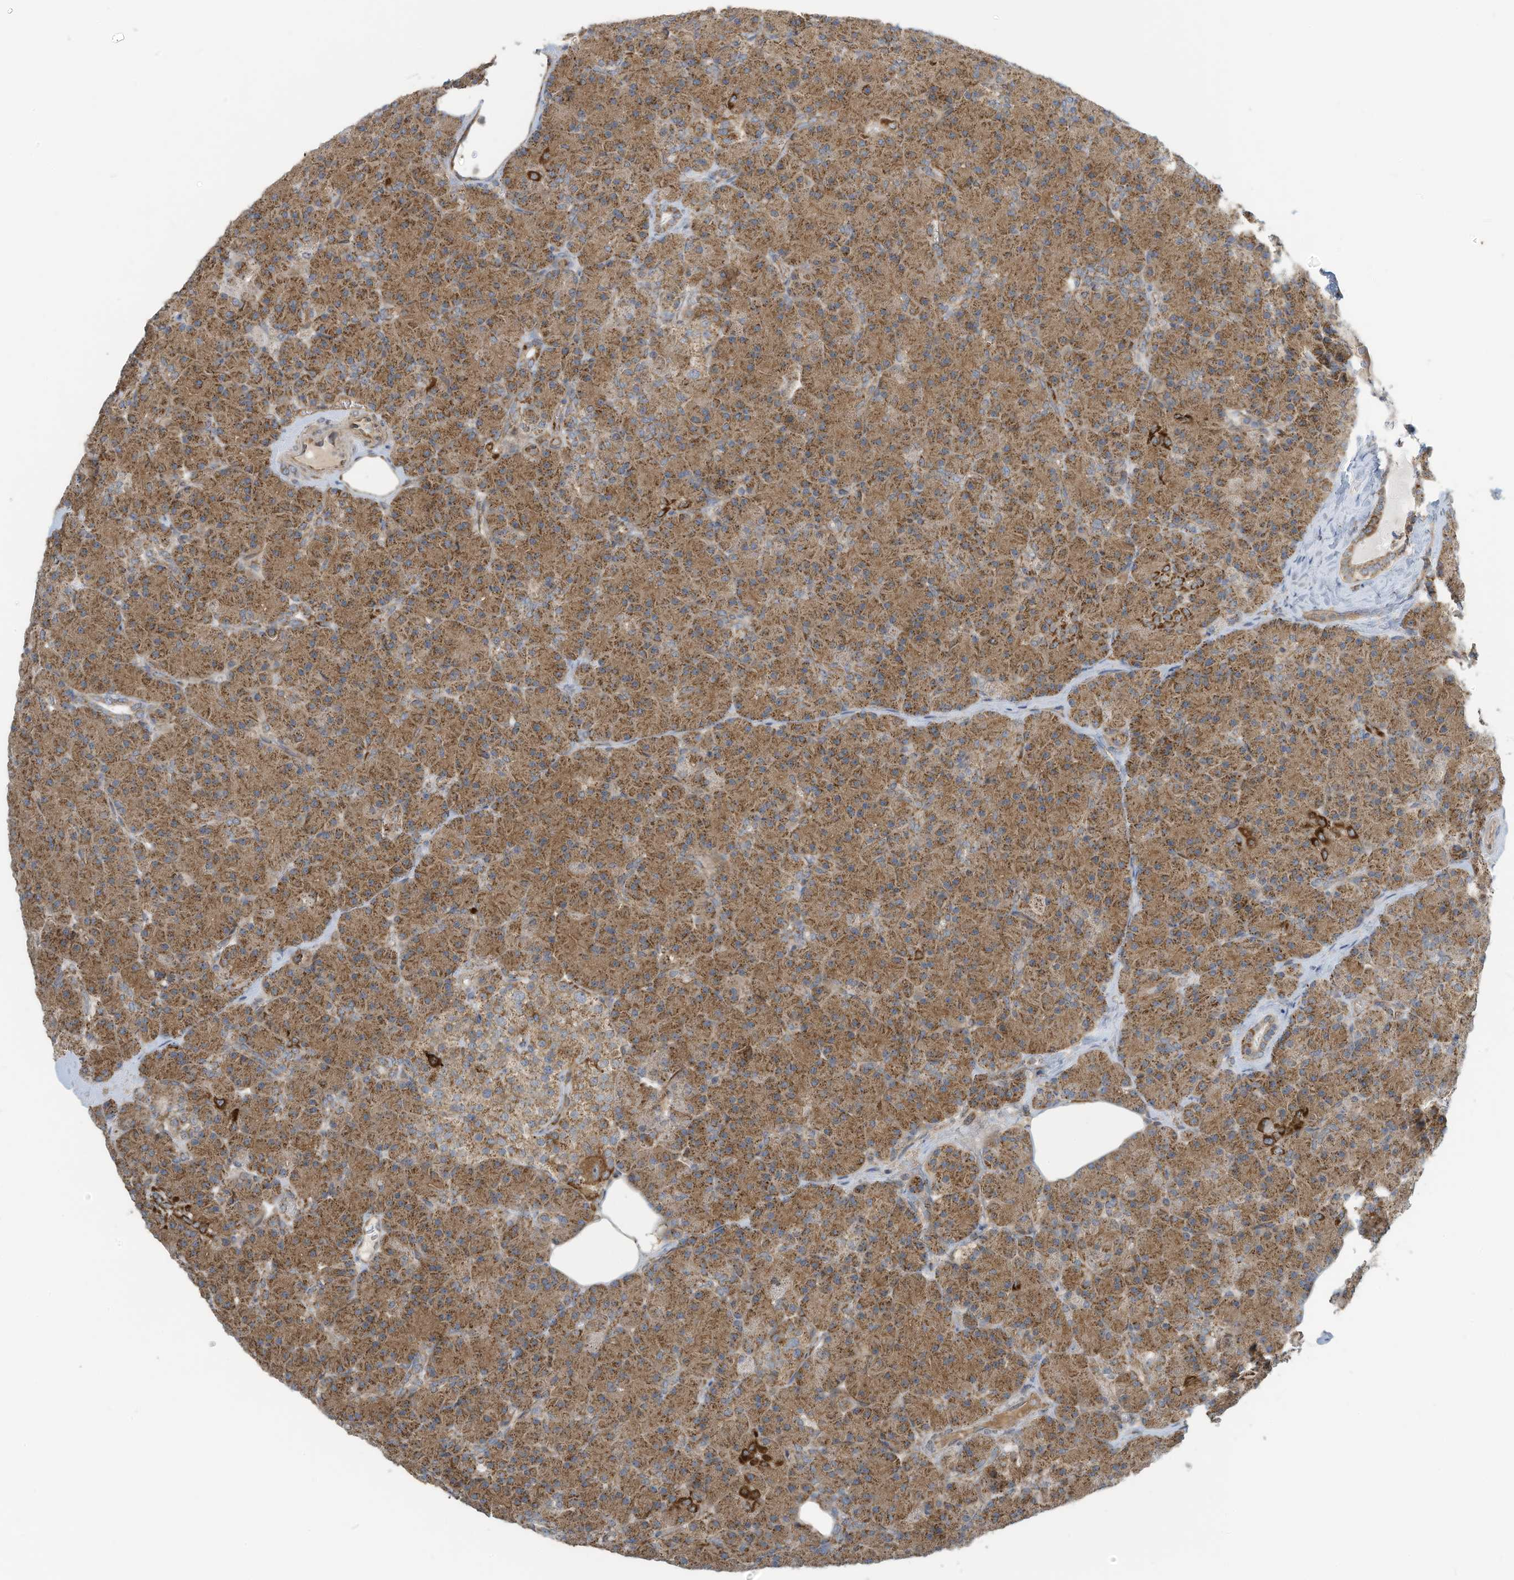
{"staining": {"intensity": "moderate", "quantity": ">75%", "location": "cytoplasmic/membranous"}, "tissue": "pancreas", "cell_type": "Exocrine glandular cells", "image_type": "normal", "snomed": [{"axis": "morphology", "description": "Normal tissue, NOS"}, {"axis": "topography", "description": "Pancreas"}], "caption": "A micrograph of human pancreas stained for a protein exhibits moderate cytoplasmic/membranous brown staining in exocrine glandular cells. (DAB IHC with brightfield microscopy, high magnification).", "gene": "METTL6", "patient": {"sex": "female", "age": 43}}